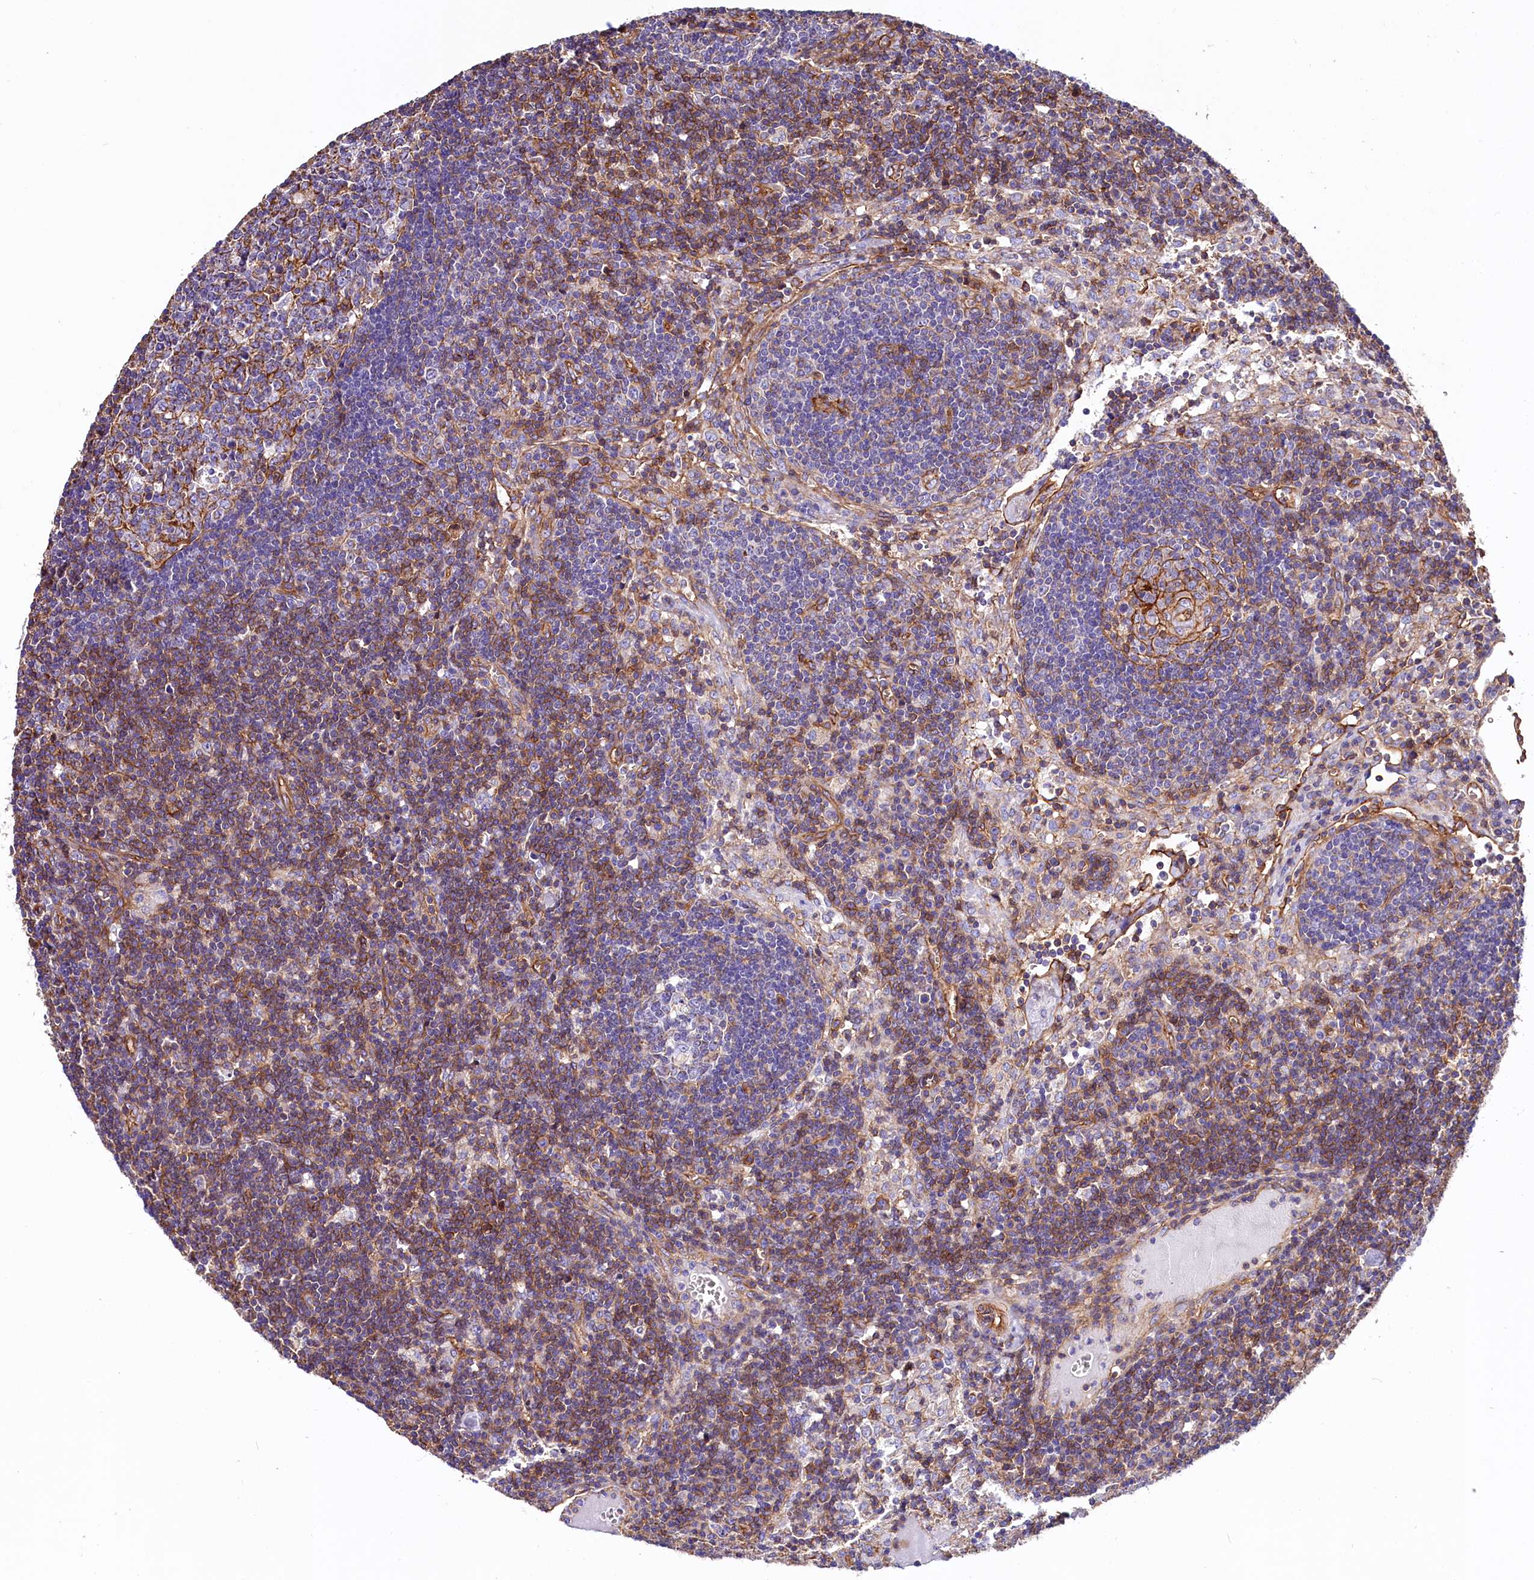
{"staining": {"intensity": "negative", "quantity": "none", "location": "none"}, "tissue": "lymph node", "cell_type": "Germinal center cells", "image_type": "normal", "snomed": [{"axis": "morphology", "description": "Normal tissue, NOS"}, {"axis": "topography", "description": "Lymph node"}], "caption": "An immunohistochemistry (IHC) photomicrograph of normal lymph node is shown. There is no staining in germinal center cells of lymph node.", "gene": "ATP2B4", "patient": {"sex": "male", "age": 58}}